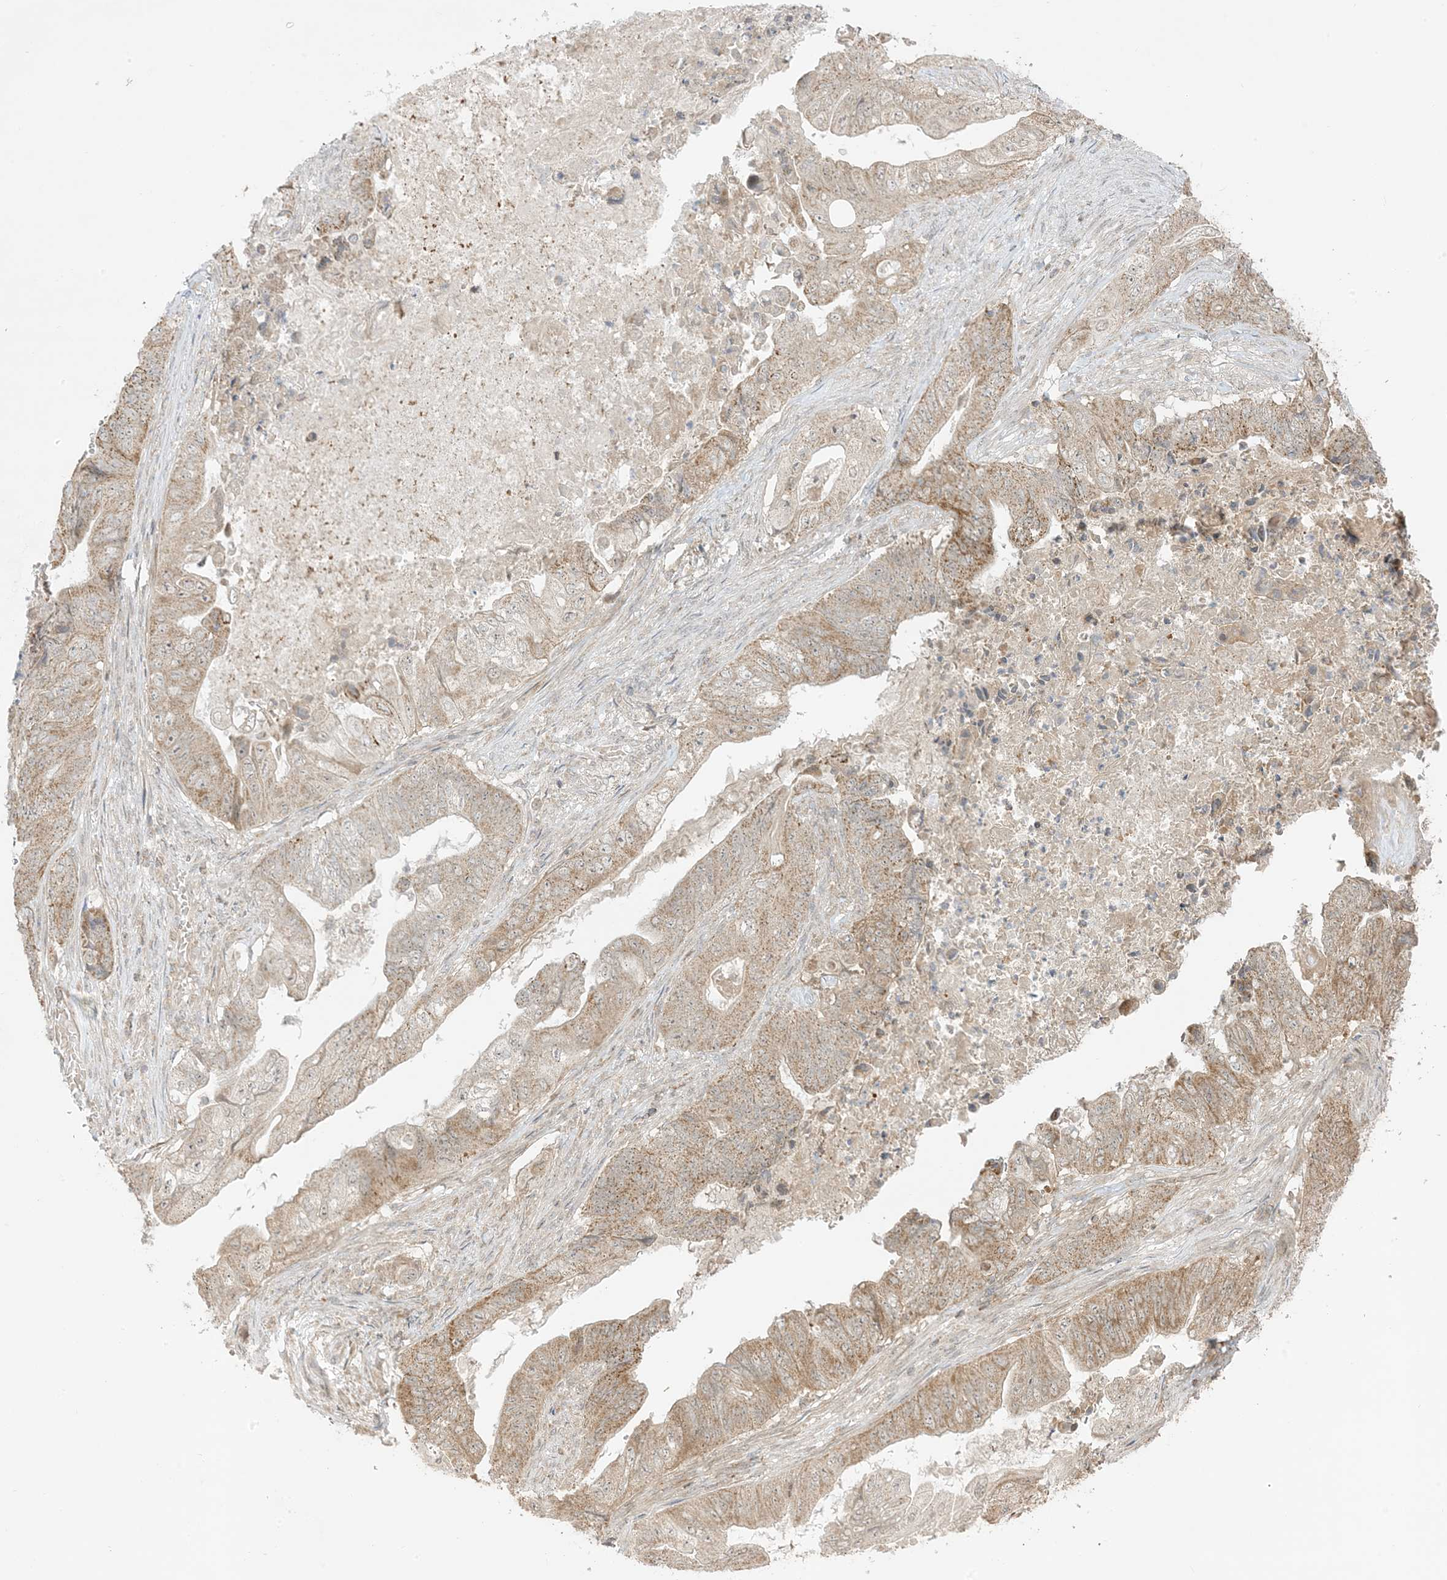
{"staining": {"intensity": "moderate", "quantity": ">75%", "location": "cytoplasmic/membranous"}, "tissue": "stomach cancer", "cell_type": "Tumor cells", "image_type": "cancer", "snomed": [{"axis": "morphology", "description": "Adenocarcinoma, NOS"}, {"axis": "topography", "description": "Stomach"}], "caption": "High-magnification brightfield microscopy of stomach adenocarcinoma stained with DAB (3,3'-diaminobenzidine) (brown) and counterstained with hematoxylin (blue). tumor cells exhibit moderate cytoplasmic/membranous expression is identified in approximately>75% of cells.", "gene": "PHLDB2", "patient": {"sex": "female", "age": 73}}